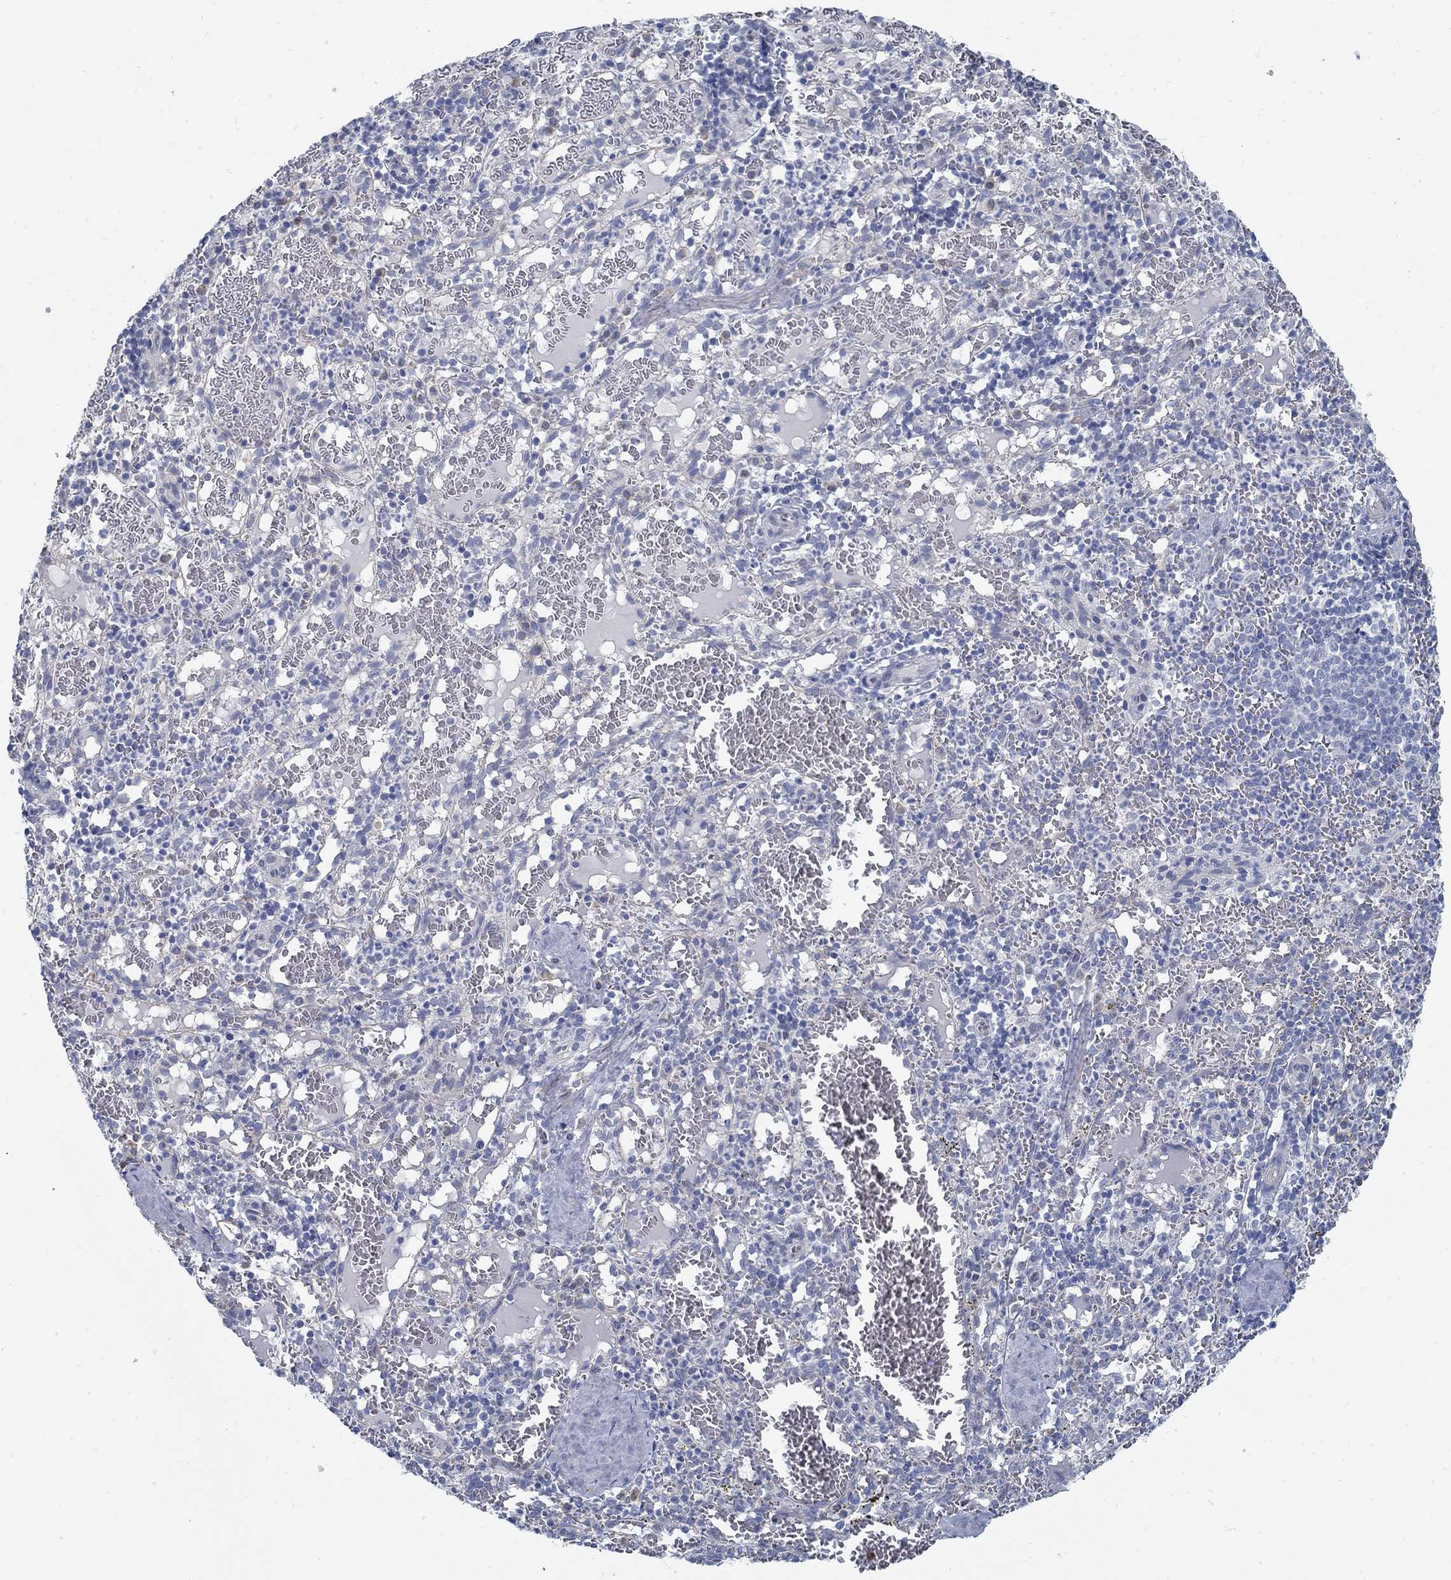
{"staining": {"intensity": "negative", "quantity": "none", "location": "none"}, "tissue": "spleen", "cell_type": "Cells in red pulp", "image_type": "normal", "snomed": [{"axis": "morphology", "description": "Normal tissue, NOS"}, {"axis": "topography", "description": "Spleen"}], "caption": "This is a histopathology image of IHC staining of benign spleen, which shows no positivity in cells in red pulp. (Immunohistochemistry, brightfield microscopy, high magnification).", "gene": "C15orf39", "patient": {"sex": "male", "age": 11}}